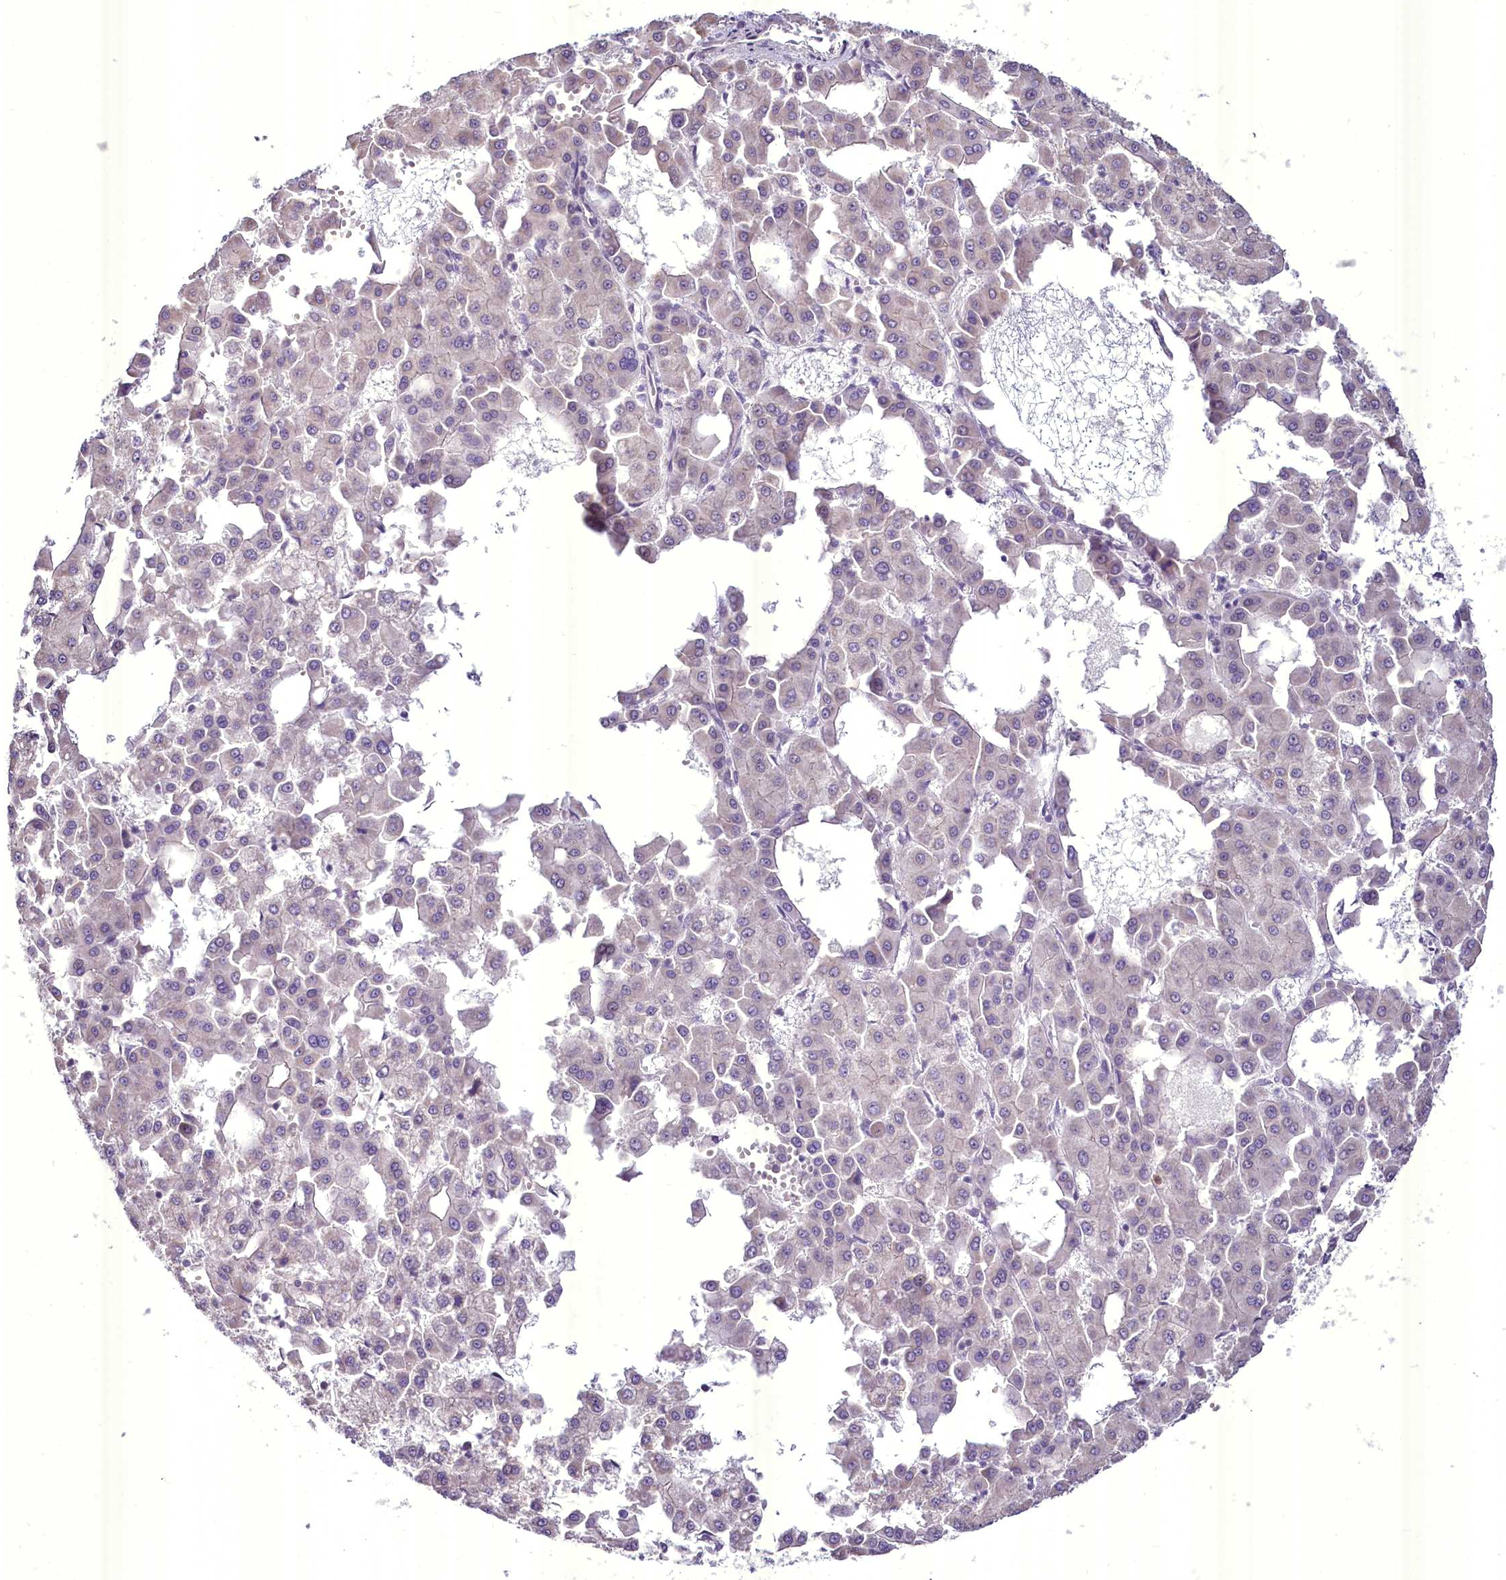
{"staining": {"intensity": "negative", "quantity": "none", "location": "none"}, "tissue": "liver cancer", "cell_type": "Tumor cells", "image_type": "cancer", "snomed": [{"axis": "morphology", "description": "Carcinoma, Hepatocellular, NOS"}, {"axis": "topography", "description": "Liver"}], "caption": "This is a histopathology image of immunohistochemistry staining of liver hepatocellular carcinoma, which shows no positivity in tumor cells.", "gene": "BANK1", "patient": {"sex": "male", "age": 47}}